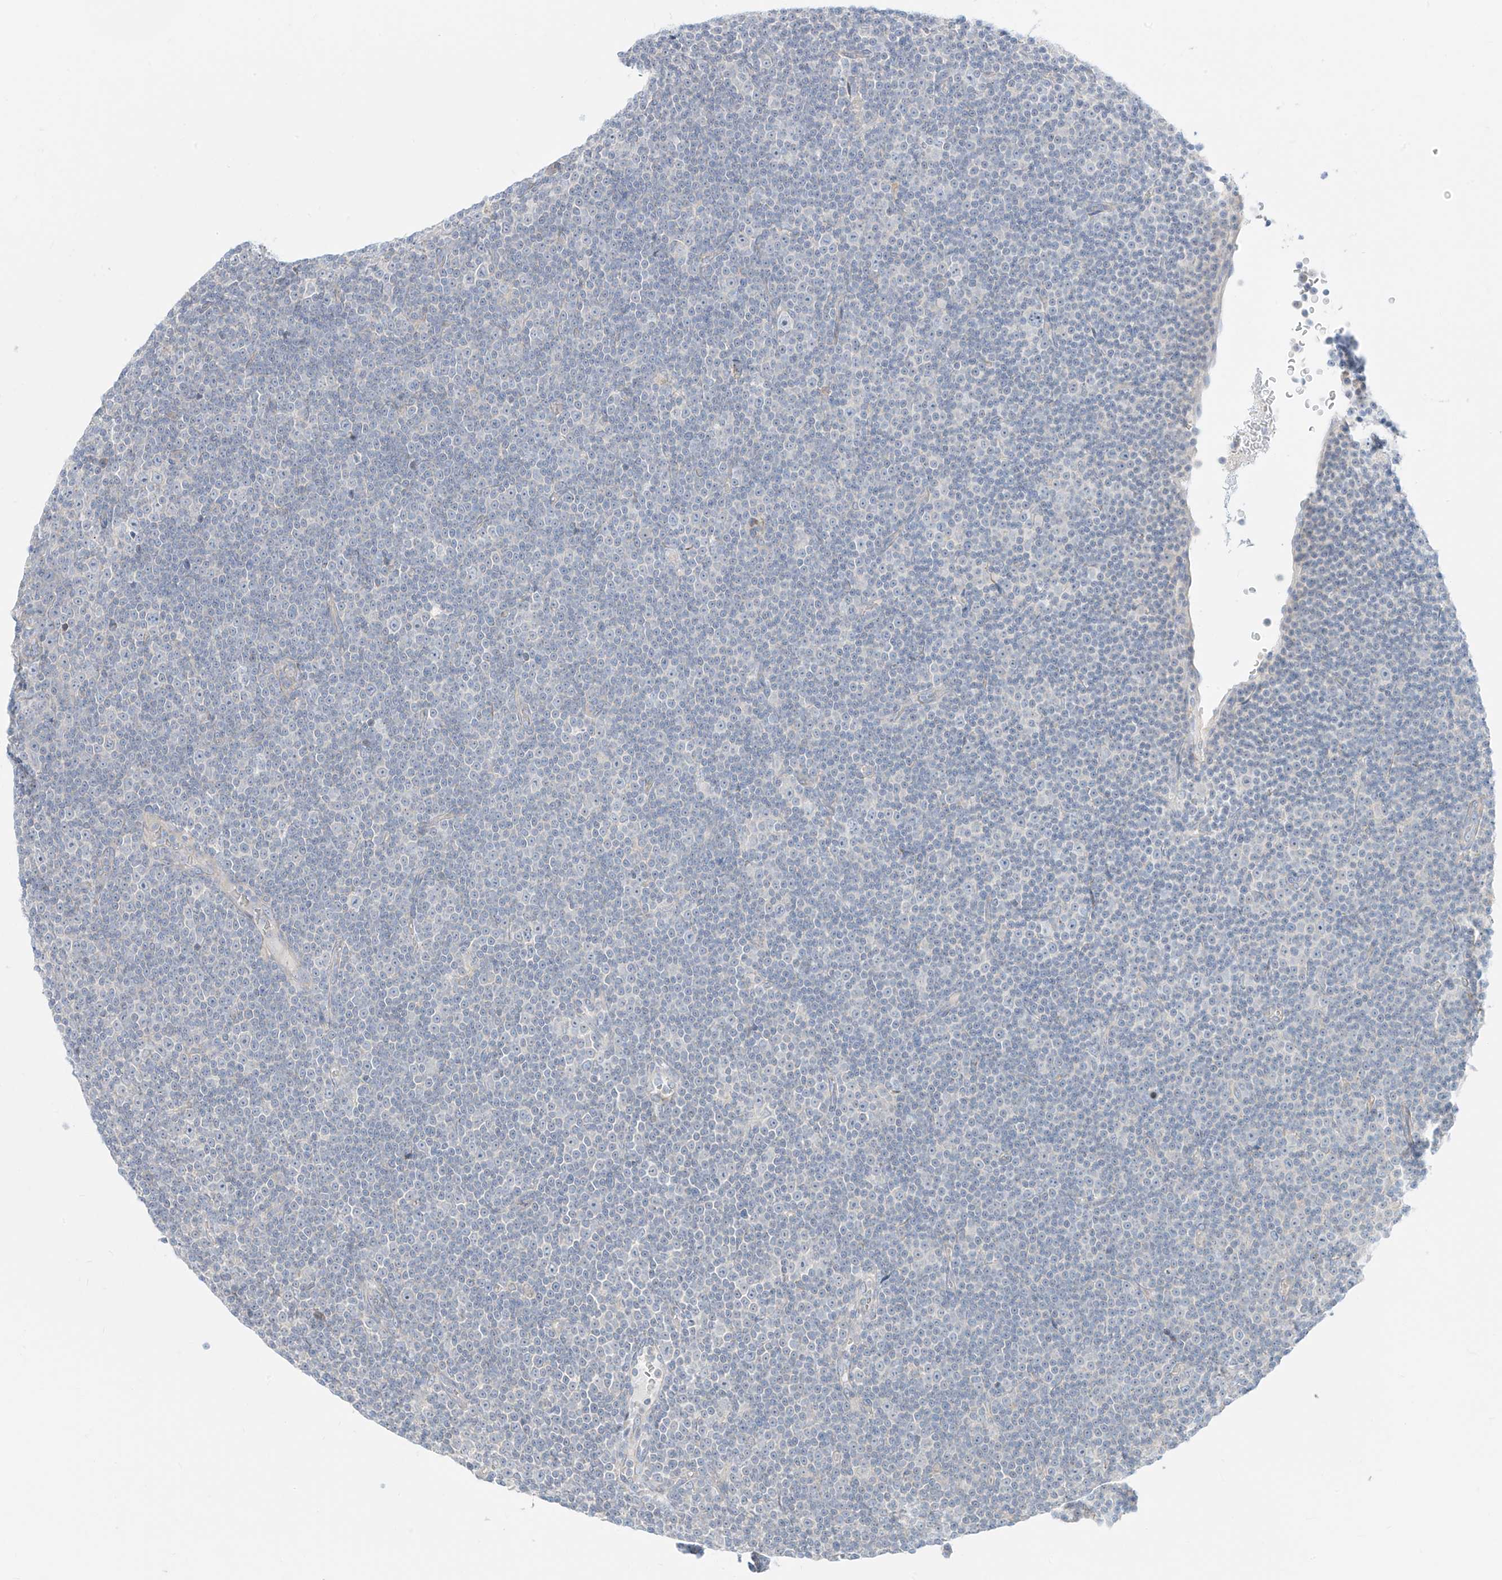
{"staining": {"intensity": "negative", "quantity": "none", "location": "none"}, "tissue": "lymphoma", "cell_type": "Tumor cells", "image_type": "cancer", "snomed": [{"axis": "morphology", "description": "Malignant lymphoma, non-Hodgkin's type, Low grade"}, {"axis": "topography", "description": "Lymph node"}], "caption": "An image of low-grade malignant lymphoma, non-Hodgkin's type stained for a protein reveals no brown staining in tumor cells. (Brightfield microscopy of DAB immunohistochemistry at high magnification).", "gene": "SYTL3", "patient": {"sex": "female", "age": 67}}